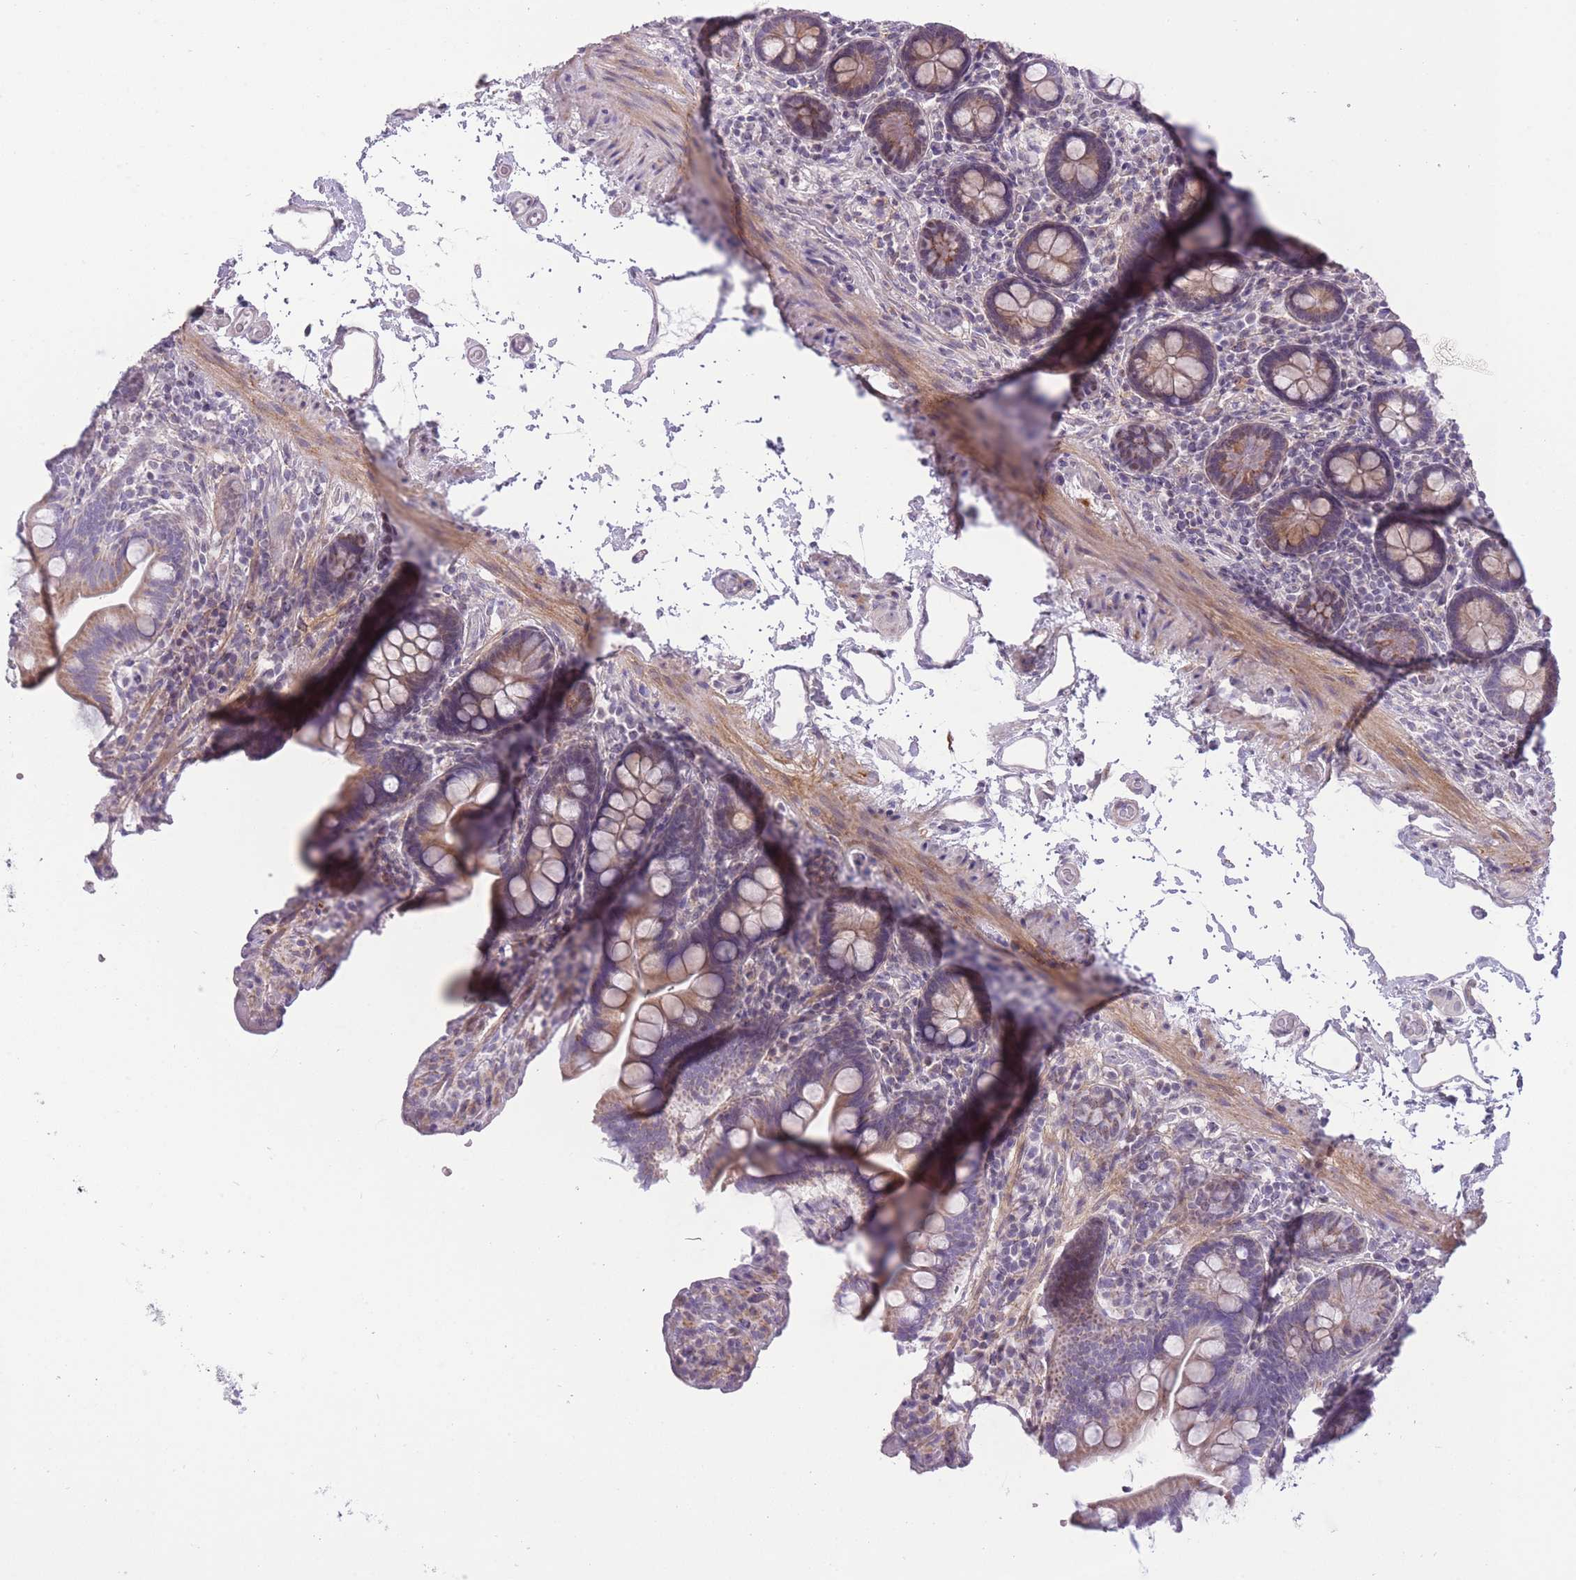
{"staining": {"intensity": "moderate", "quantity": "25%-75%", "location": "cytoplasmic/membranous"}, "tissue": "small intestine", "cell_type": "Glandular cells", "image_type": "normal", "snomed": [{"axis": "morphology", "description": "Normal tissue, NOS"}, {"axis": "topography", "description": "Small intestine"}], "caption": "Approximately 25%-75% of glandular cells in normal small intestine display moderate cytoplasmic/membranous protein positivity as visualized by brown immunohistochemical staining.", "gene": "ZBTB24", "patient": {"sex": "female", "age": 64}}